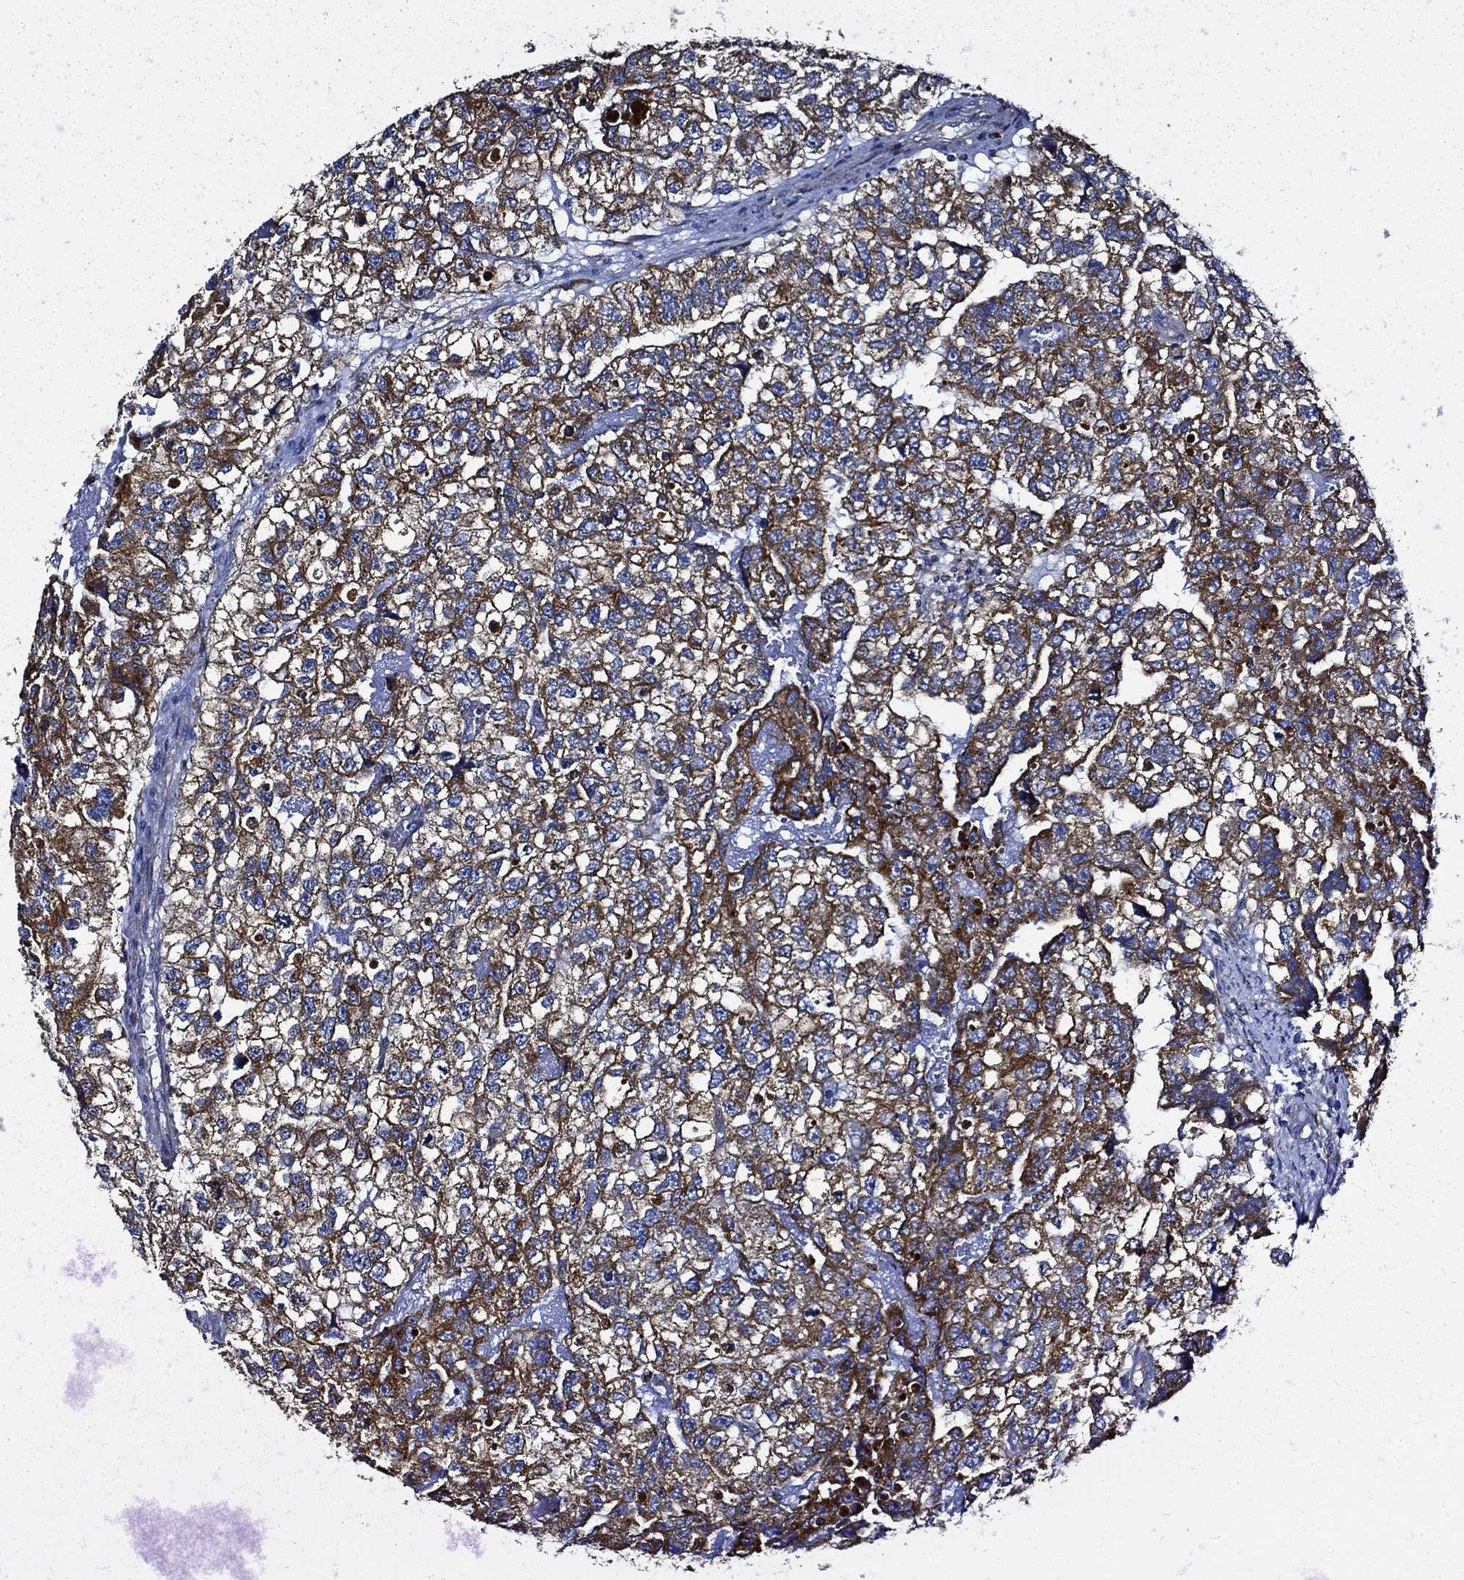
{"staining": {"intensity": "strong", "quantity": ">75%", "location": "cytoplasmic/membranous"}, "tissue": "testis cancer", "cell_type": "Tumor cells", "image_type": "cancer", "snomed": [{"axis": "morphology", "description": "Carcinoma, Embryonal, NOS"}, {"axis": "morphology", "description": "Teratoma, malignant, NOS"}, {"axis": "topography", "description": "Testis"}], "caption": "Tumor cells exhibit high levels of strong cytoplasmic/membranous staining in approximately >75% of cells in testis teratoma (malignant). (Stains: DAB in brown, nuclei in blue, Microscopy: brightfield microscopy at high magnification).", "gene": "PRDX4", "patient": {"sex": "male", "age": 44}}